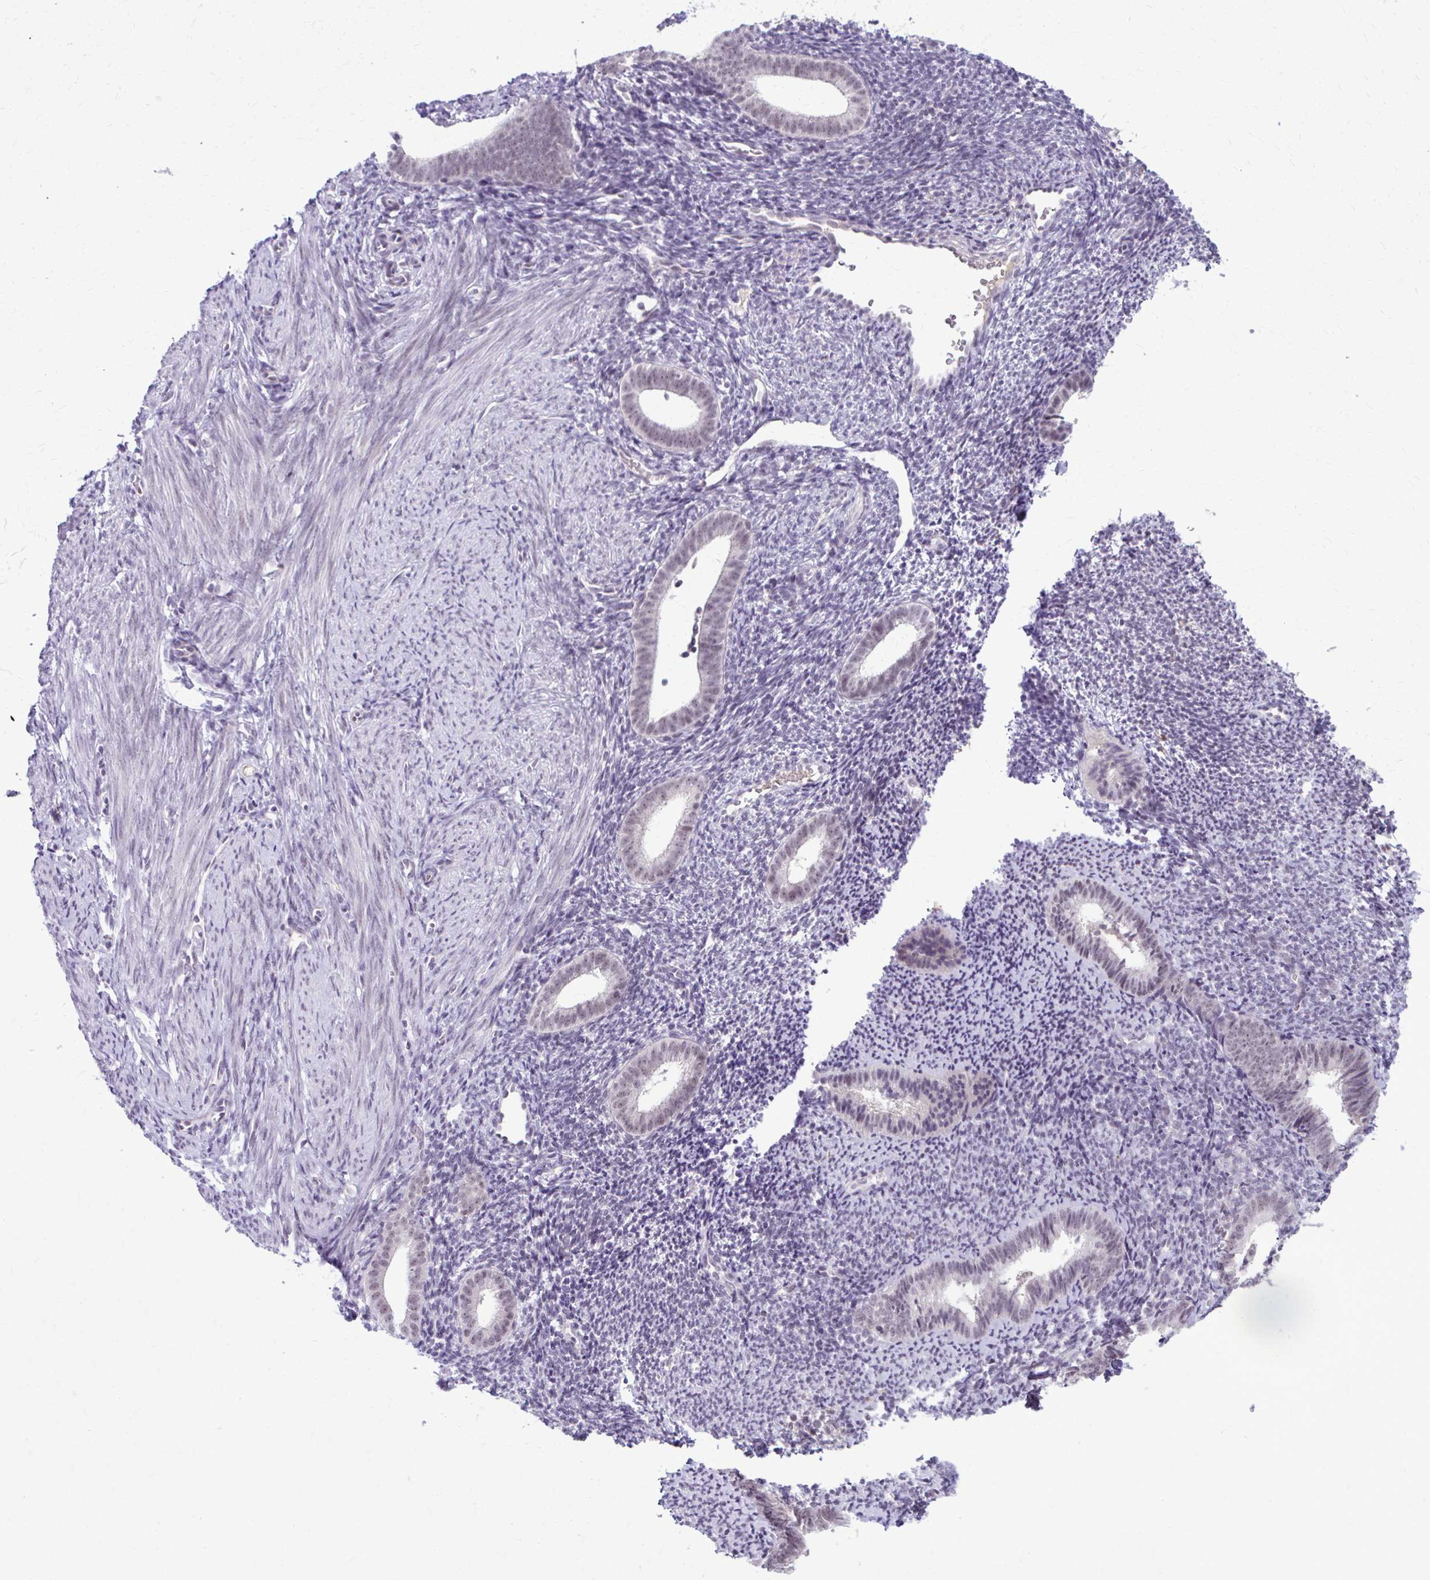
{"staining": {"intensity": "negative", "quantity": "none", "location": "none"}, "tissue": "endometrium", "cell_type": "Cells in endometrial stroma", "image_type": "normal", "snomed": [{"axis": "morphology", "description": "Normal tissue, NOS"}, {"axis": "topography", "description": "Endometrium"}], "caption": "The image shows no significant expression in cells in endometrial stroma of endometrium.", "gene": "MAF1", "patient": {"sex": "female", "age": 39}}